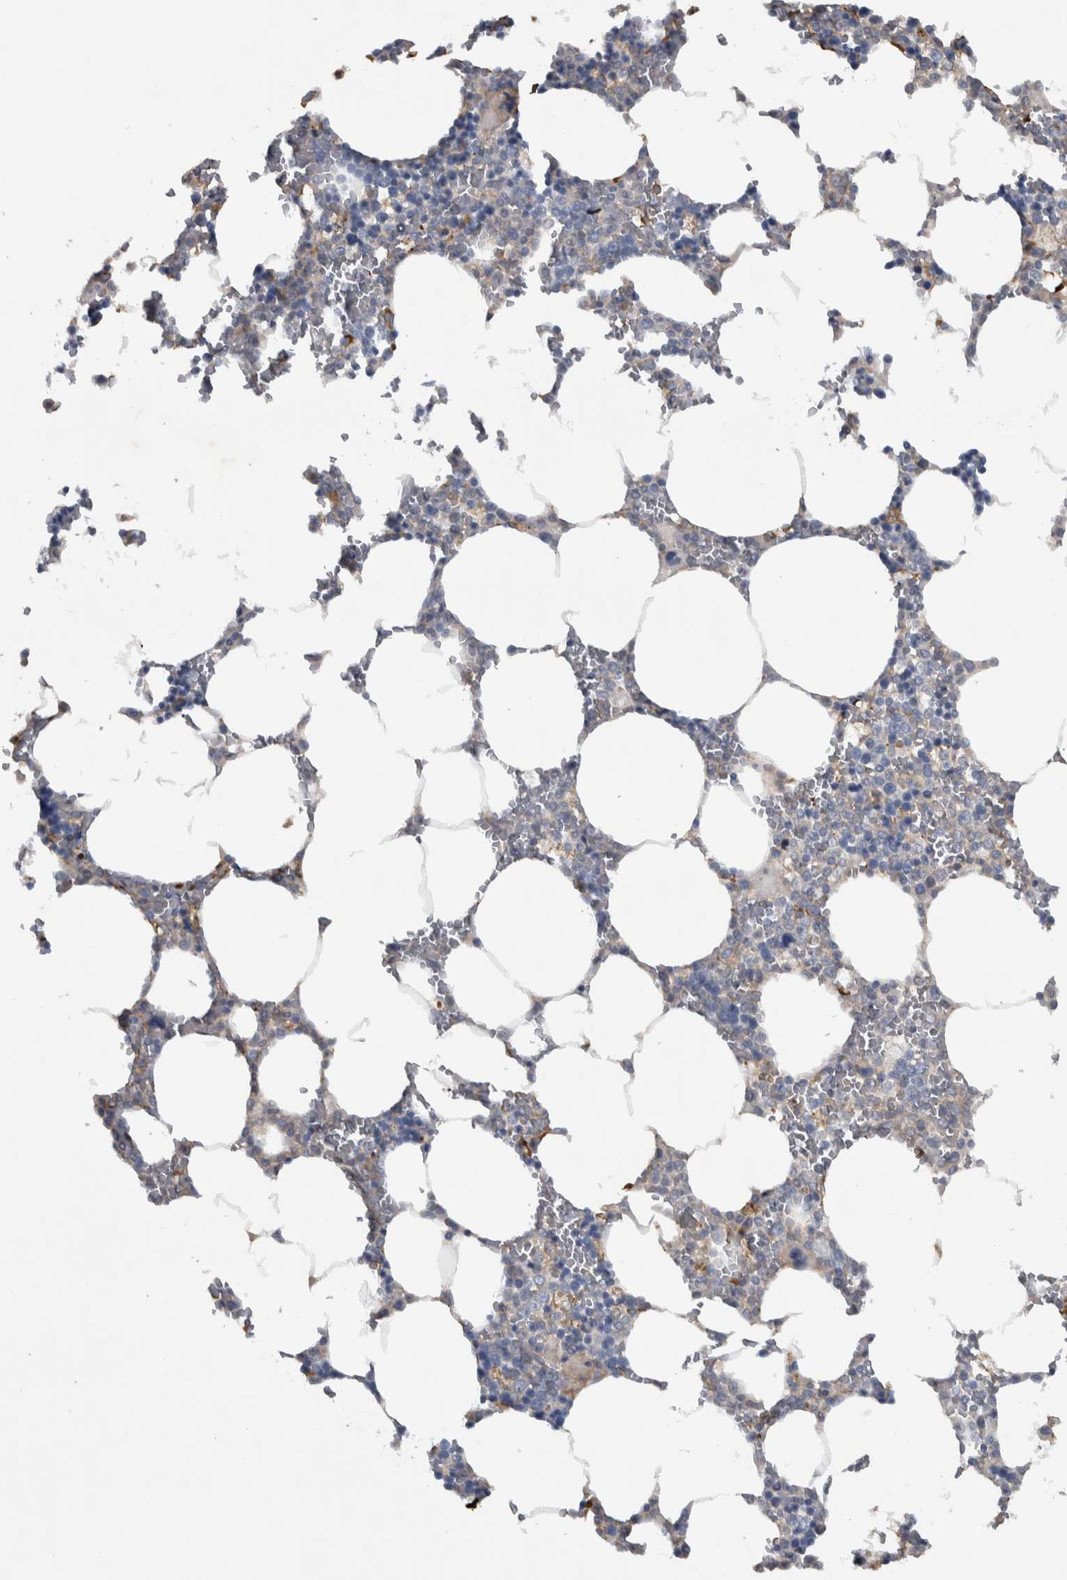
{"staining": {"intensity": "moderate", "quantity": "25%-75%", "location": "cytoplasmic/membranous"}, "tissue": "bone marrow", "cell_type": "Hematopoietic cells", "image_type": "normal", "snomed": [{"axis": "morphology", "description": "Normal tissue, NOS"}, {"axis": "topography", "description": "Bone marrow"}], "caption": "Immunohistochemistry (IHC) (DAB) staining of normal bone marrow shows moderate cytoplasmic/membranous protein expression in about 25%-75% of hematopoietic cells. The staining was performed using DAB (3,3'-diaminobenzidine), with brown indicating positive protein expression. Nuclei are stained blue with hematoxylin.", "gene": "NT5C2", "patient": {"sex": "male", "age": 70}}